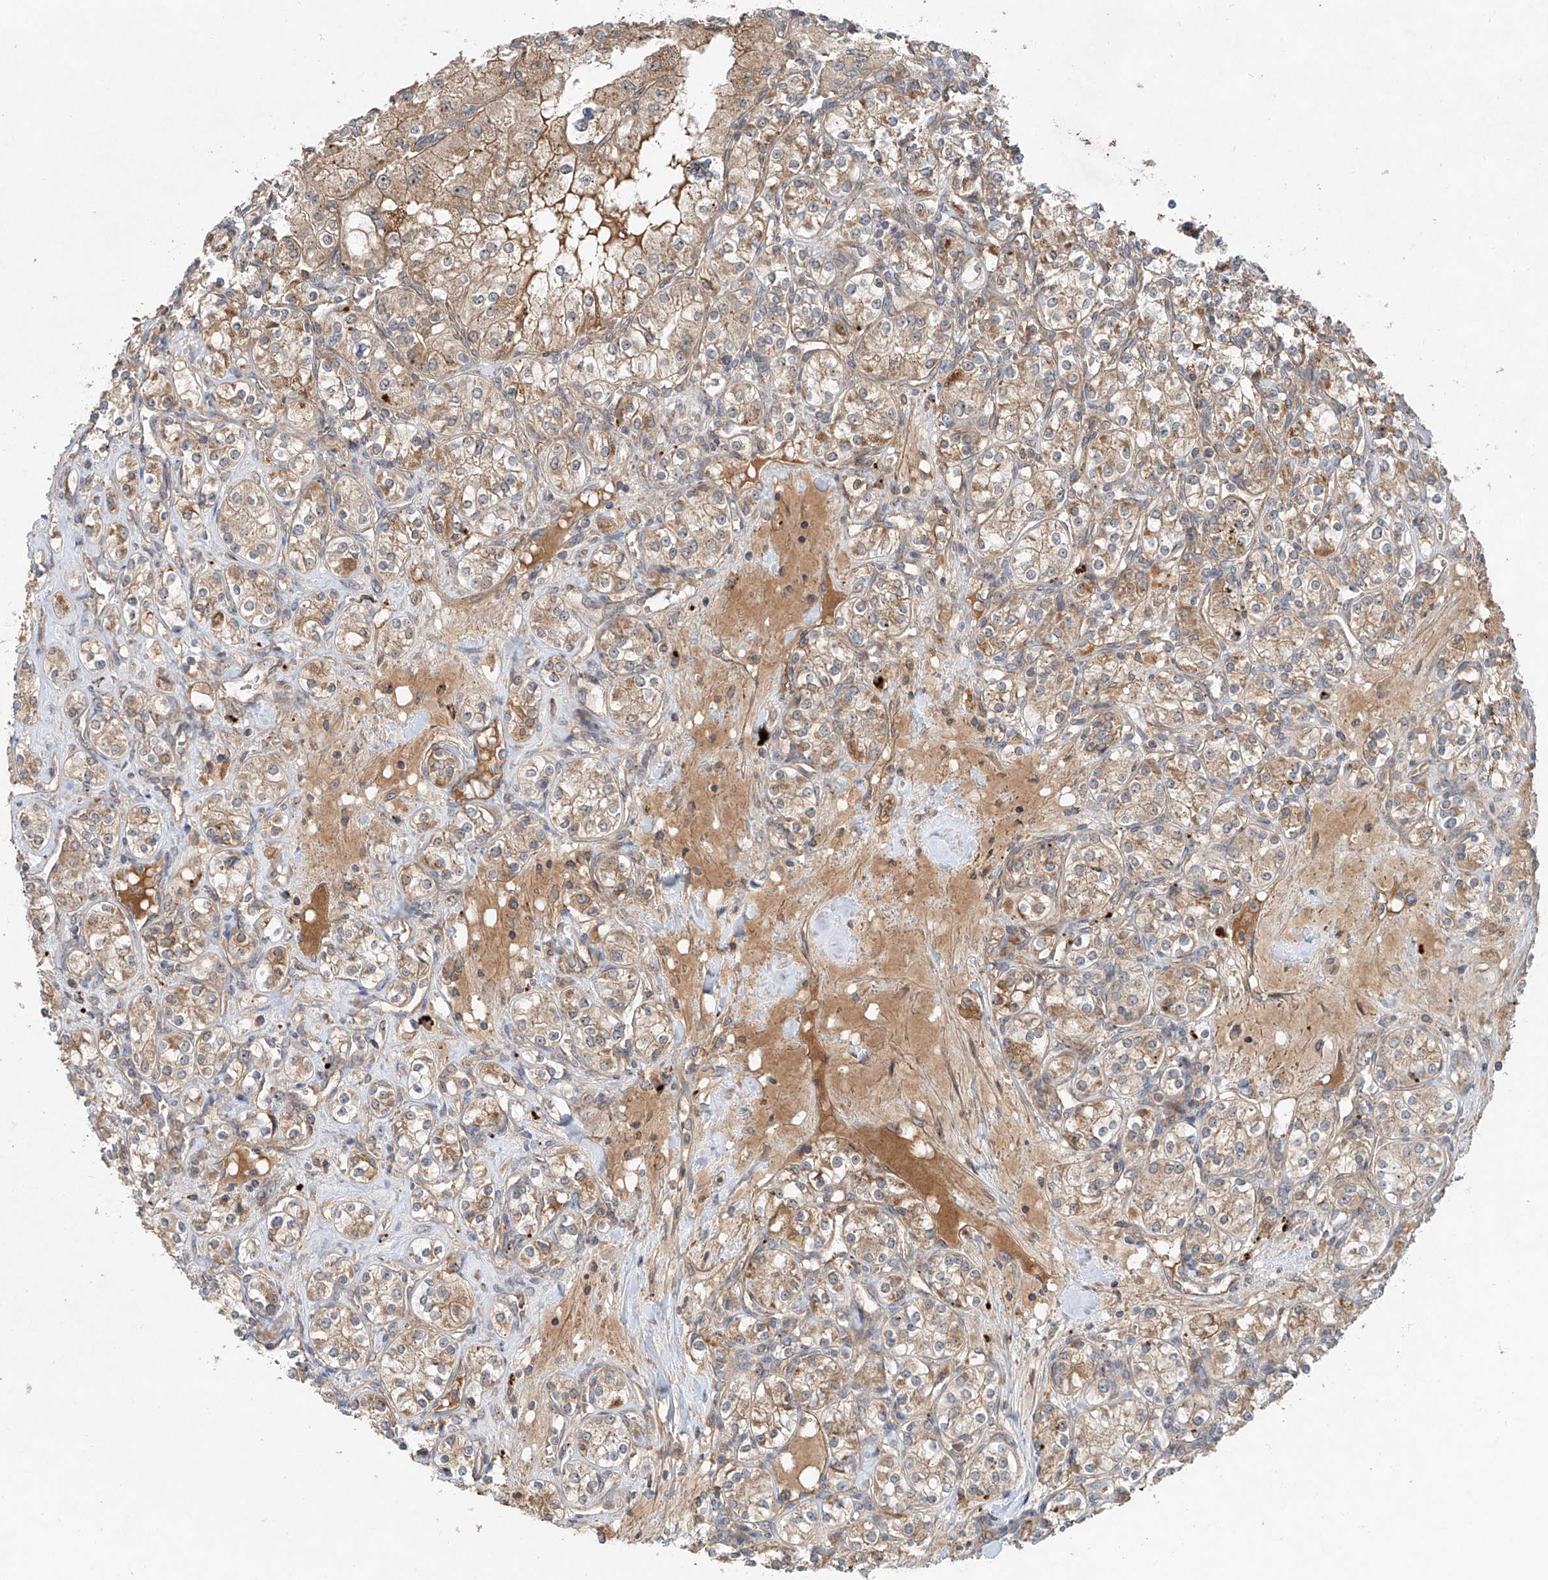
{"staining": {"intensity": "weak", "quantity": ">75%", "location": "cytoplasmic/membranous"}, "tissue": "renal cancer", "cell_type": "Tumor cells", "image_type": "cancer", "snomed": [{"axis": "morphology", "description": "Adenocarcinoma, NOS"}, {"axis": "topography", "description": "Kidney"}], "caption": "There is low levels of weak cytoplasmic/membranous expression in tumor cells of adenocarcinoma (renal), as demonstrated by immunohistochemical staining (brown color).", "gene": "IER5", "patient": {"sex": "male", "age": 77}}